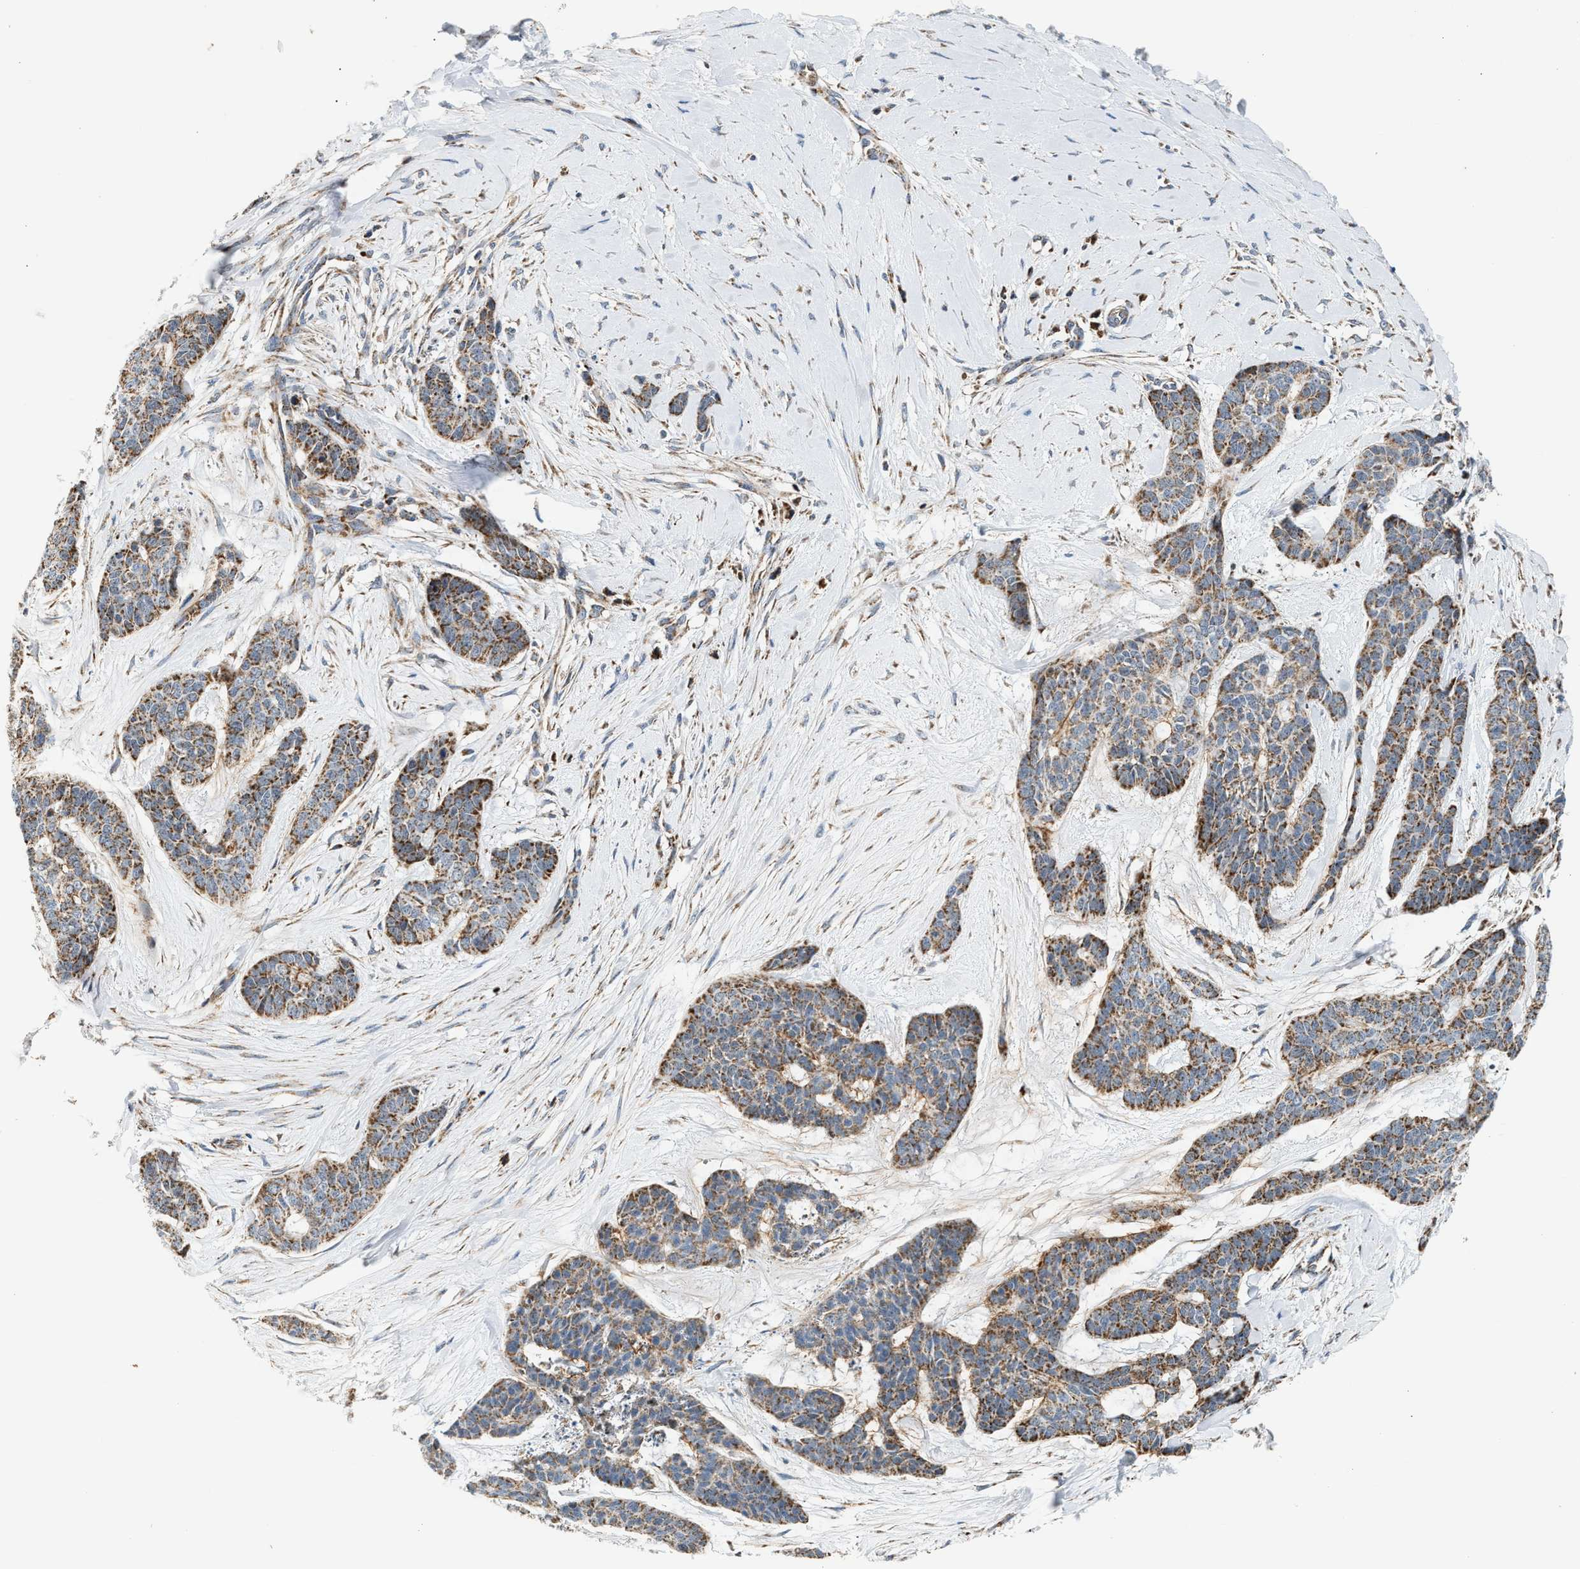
{"staining": {"intensity": "moderate", "quantity": ">75%", "location": "cytoplasmic/membranous"}, "tissue": "skin cancer", "cell_type": "Tumor cells", "image_type": "cancer", "snomed": [{"axis": "morphology", "description": "Basal cell carcinoma"}, {"axis": "topography", "description": "Skin"}], "caption": "This photomicrograph reveals skin cancer (basal cell carcinoma) stained with IHC to label a protein in brown. The cytoplasmic/membranous of tumor cells show moderate positivity for the protein. Nuclei are counter-stained blue.", "gene": "PMPCA", "patient": {"sex": "female", "age": 64}}